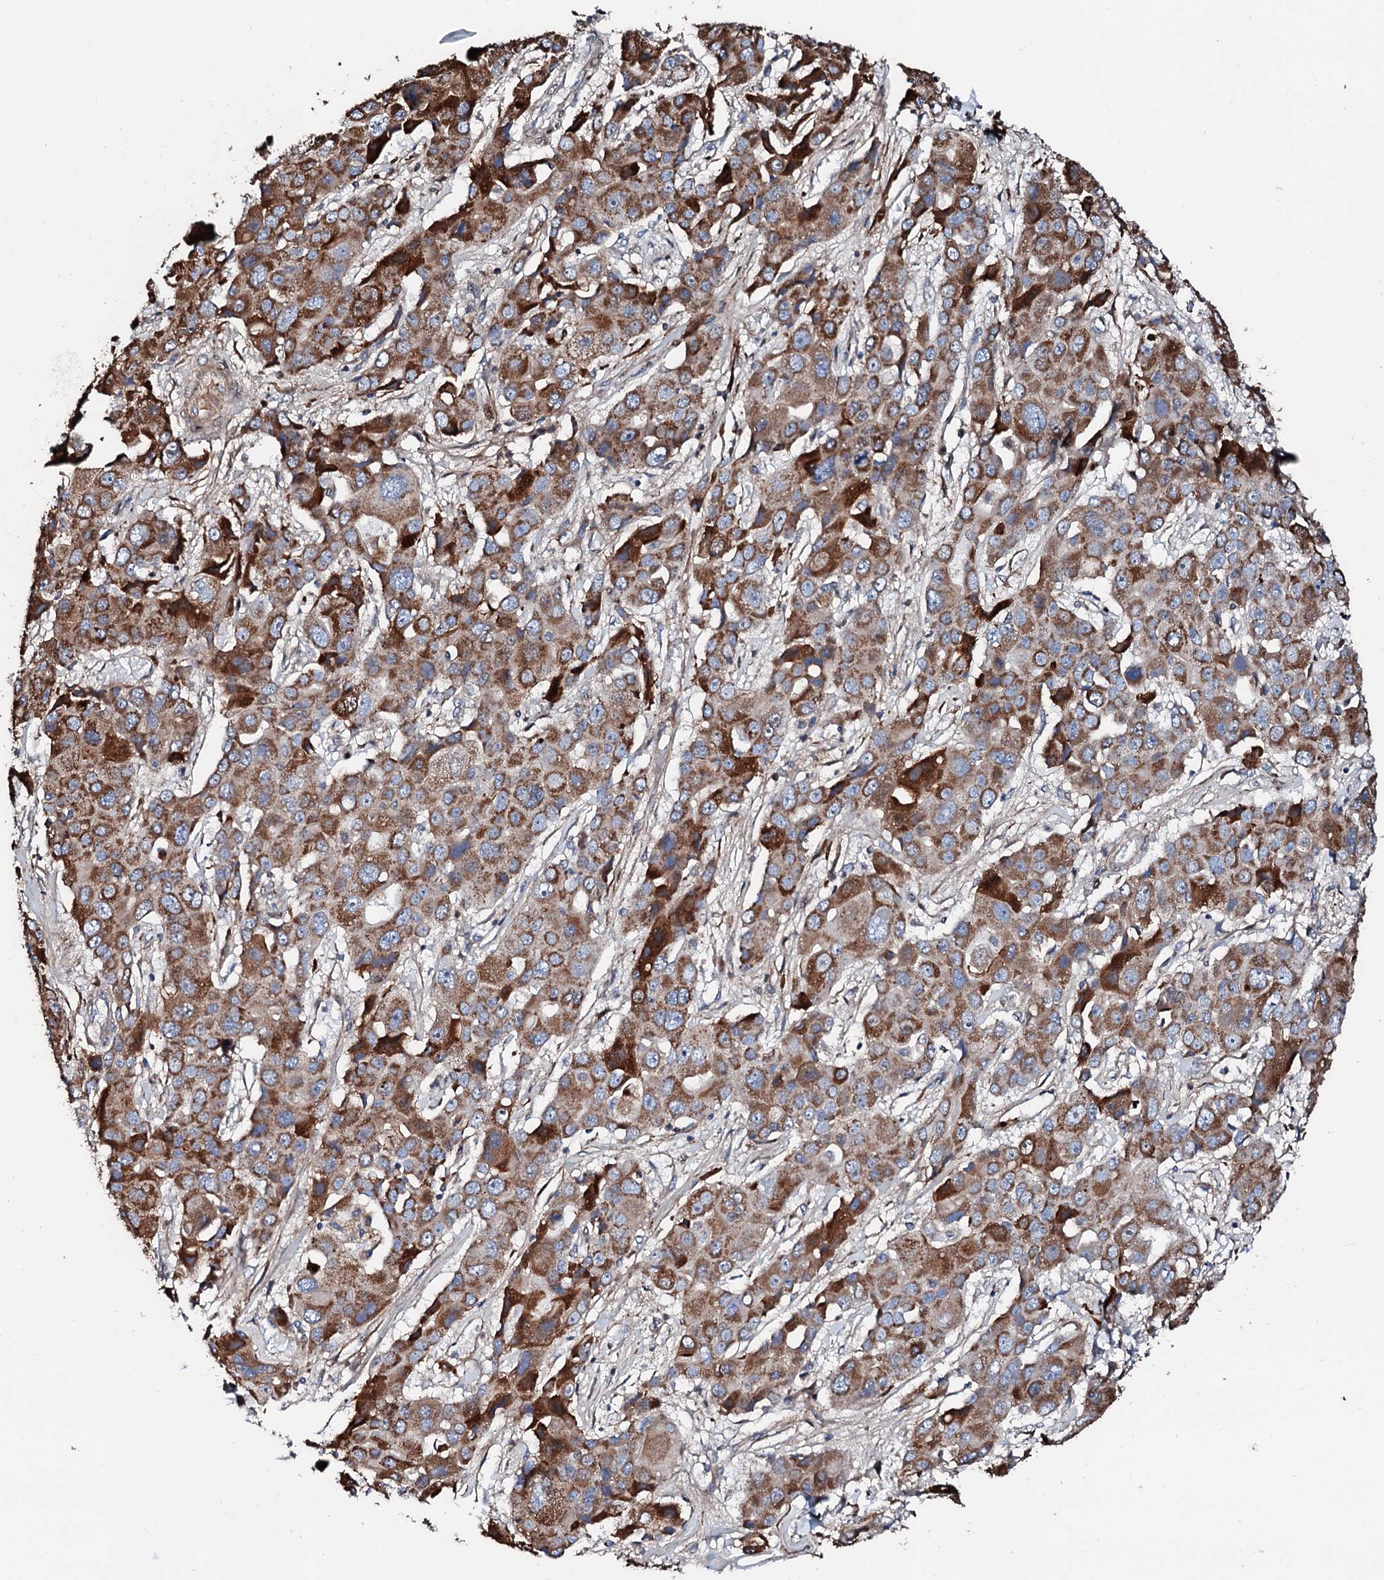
{"staining": {"intensity": "moderate", "quantity": ">75%", "location": "cytoplasmic/membranous"}, "tissue": "liver cancer", "cell_type": "Tumor cells", "image_type": "cancer", "snomed": [{"axis": "morphology", "description": "Cholangiocarcinoma"}, {"axis": "topography", "description": "Liver"}], "caption": "This is a histology image of immunohistochemistry staining of liver cholangiocarcinoma, which shows moderate staining in the cytoplasmic/membranous of tumor cells.", "gene": "KIF18A", "patient": {"sex": "male", "age": 67}}